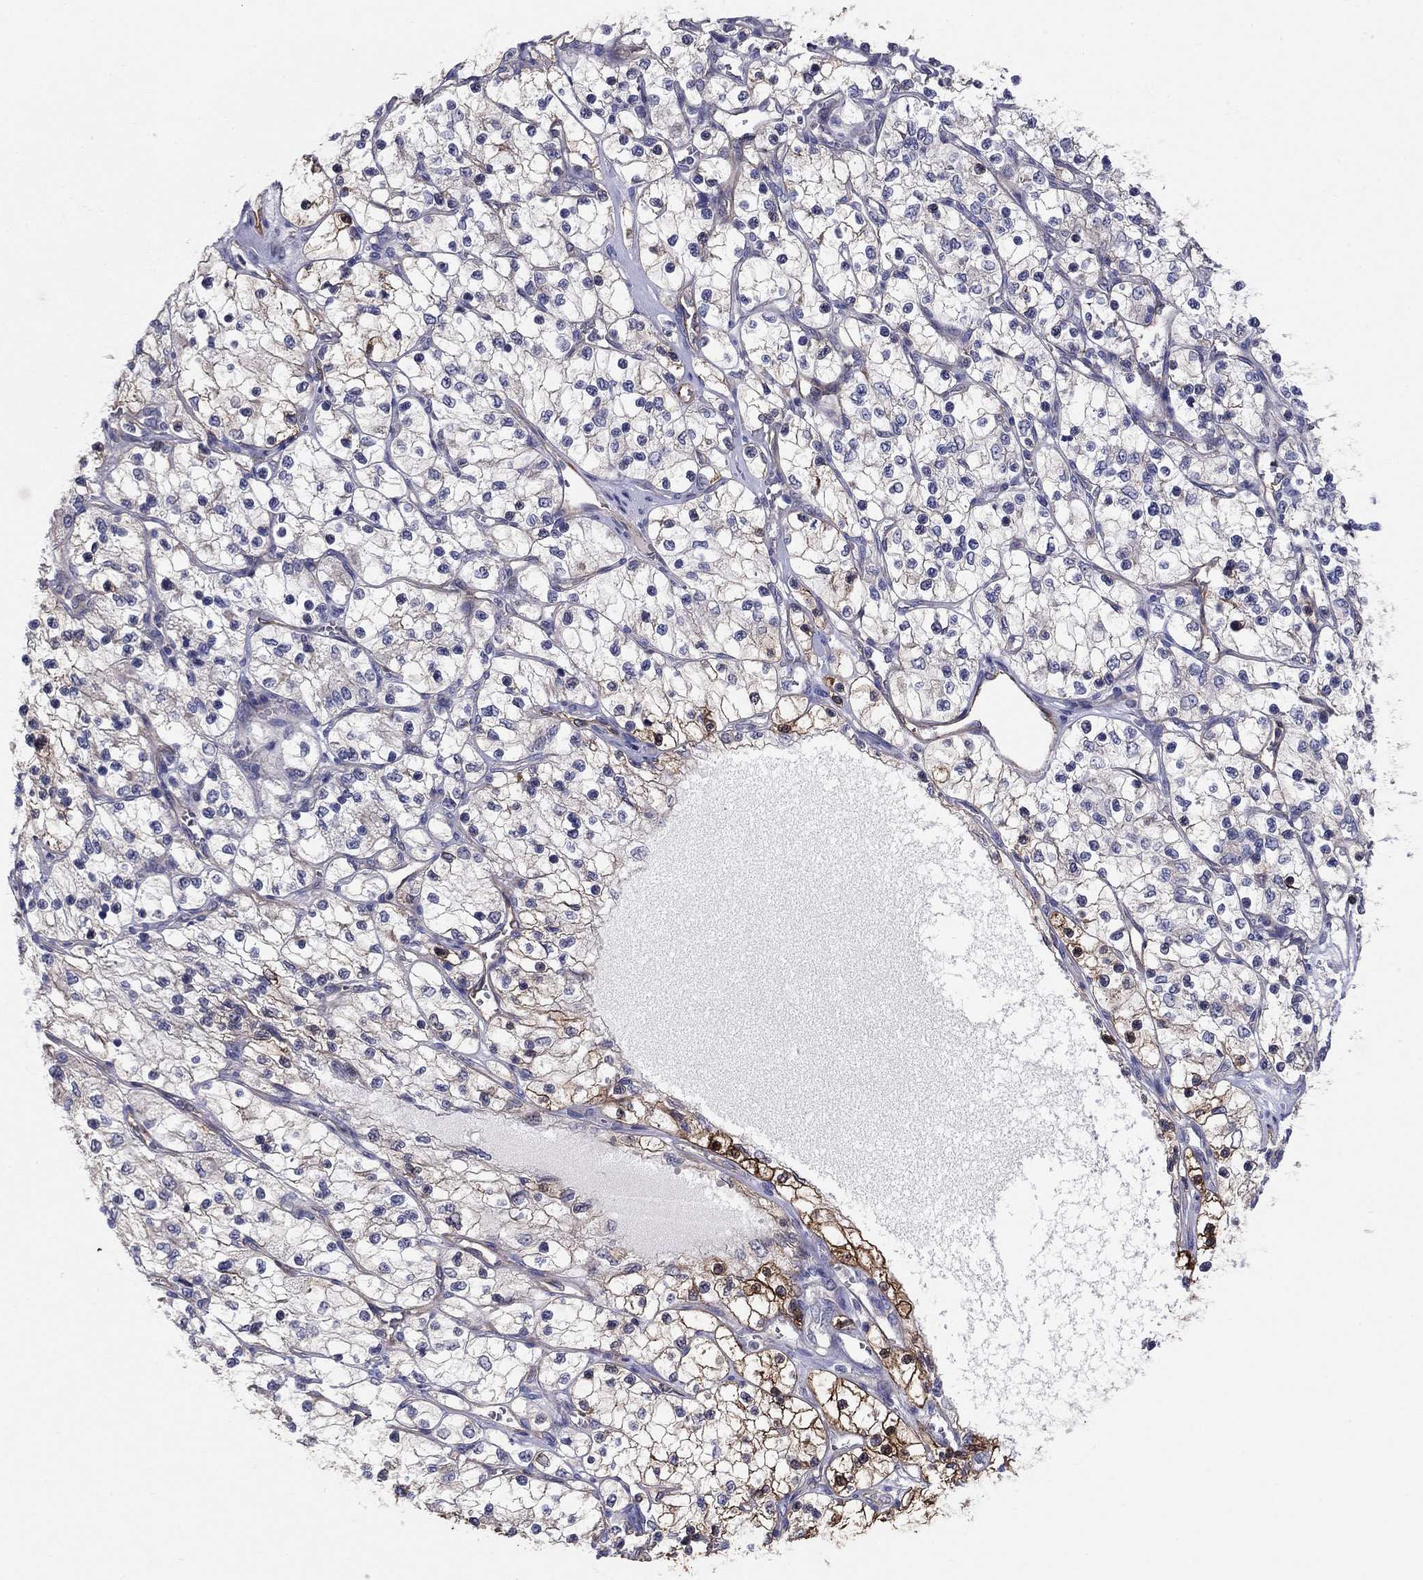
{"staining": {"intensity": "strong", "quantity": "25%-75%", "location": "cytoplasmic/membranous"}, "tissue": "renal cancer", "cell_type": "Tumor cells", "image_type": "cancer", "snomed": [{"axis": "morphology", "description": "Adenocarcinoma, NOS"}, {"axis": "topography", "description": "Kidney"}], "caption": "This micrograph exhibits renal cancer (adenocarcinoma) stained with immunohistochemistry to label a protein in brown. The cytoplasmic/membranous of tumor cells show strong positivity for the protein. Nuclei are counter-stained blue.", "gene": "EMP2", "patient": {"sex": "female", "age": 69}}